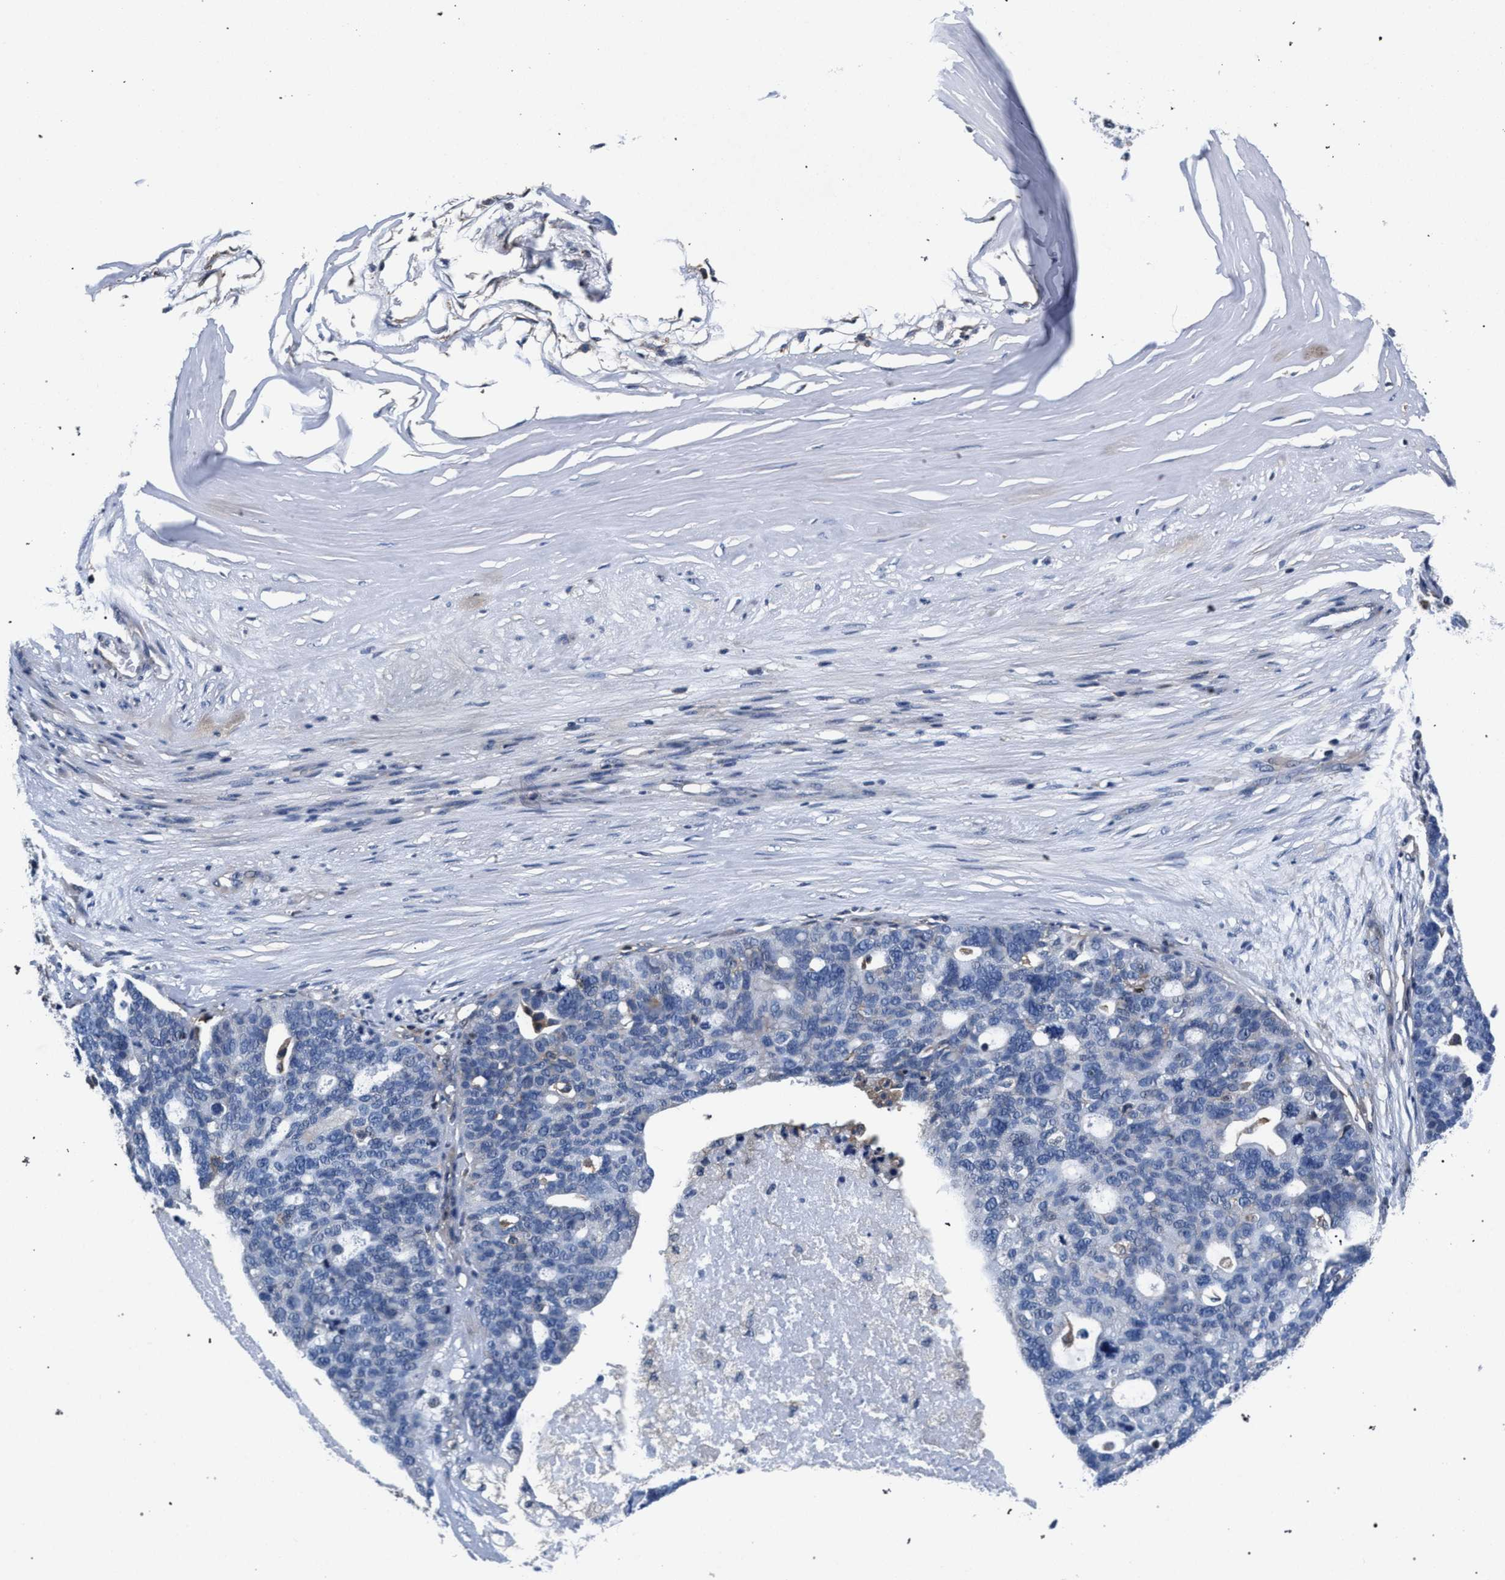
{"staining": {"intensity": "negative", "quantity": "none", "location": "none"}, "tissue": "ovarian cancer", "cell_type": "Tumor cells", "image_type": "cancer", "snomed": [{"axis": "morphology", "description": "Cystadenocarcinoma, serous, NOS"}, {"axis": "topography", "description": "Ovary"}], "caption": "Tumor cells show no significant expression in ovarian cancer. (DAB immunohistochemistry (IHC), high magnification).", "gene": "LASP1", "patient": {"sex": "female", "age": 59}}